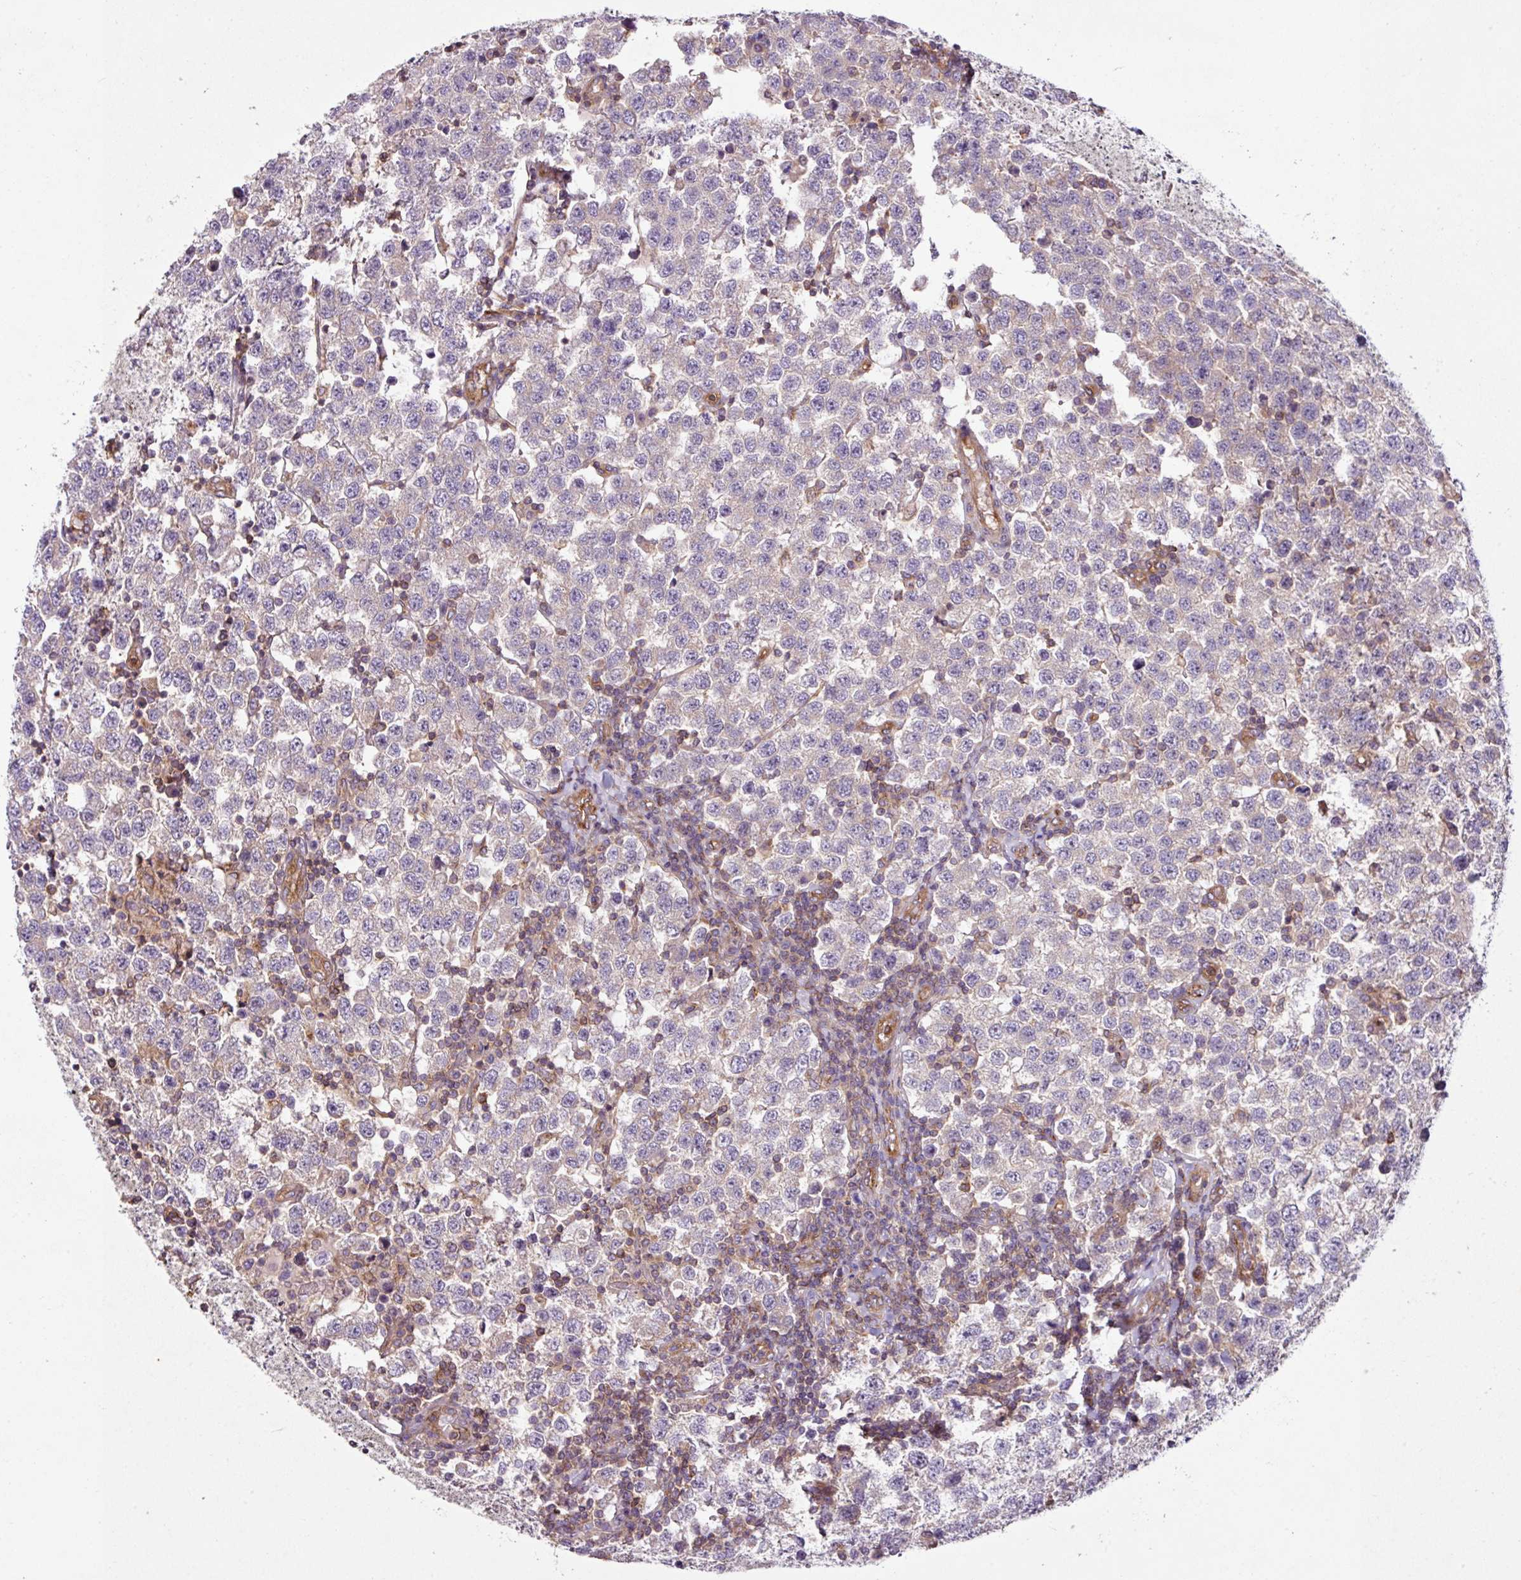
{"staining": {"intensity": "negative", "quantity": "none", "location": "none"}, "tissue": "testis cancer", "cell_type": "Tumor cells", "image_type": "cancer", "snomed": [{"axis": "morphology", "description": "Seminoma, NOS"}, {"axis": "topography", "description": "Testis"}], "caption": "Immunohistochemistry image of neoplastic tissue: testis cancer stained with DAB (3,3'-diaminobenzidine) exhibits no significant protein positivity in tumor cells. (Stains: DAB immunohistochemistry with hematoxylin counter stain, Microscopy: brightfield microscopy at high magnification).", "gene": "ZNF106", "patient": {"sex": "male", "age": 34}}